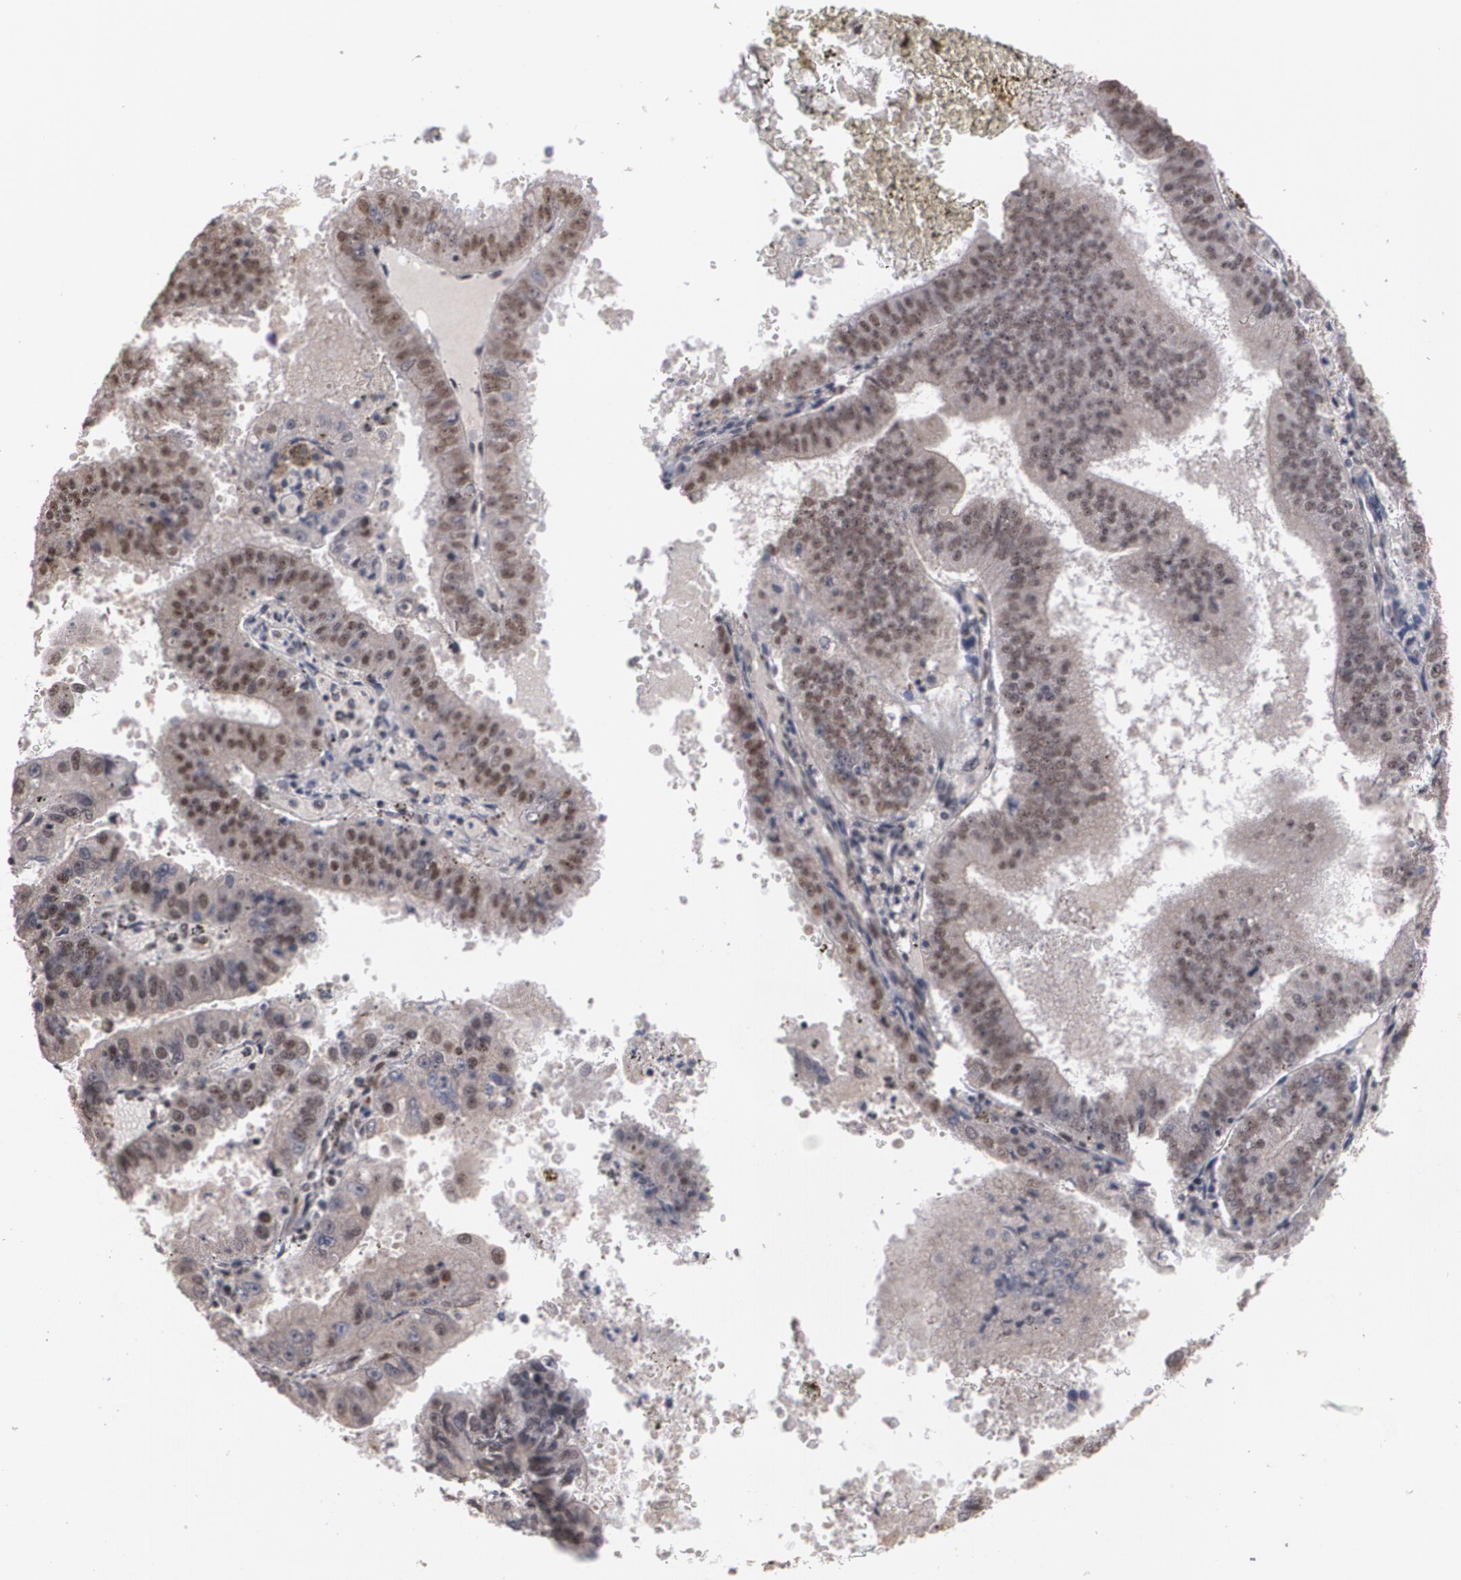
{"staining": {"intensity": "moderate", "quantity": ">75%", "location": "cytoplasmic/membranous,nuclear"}, "tissue": "endometrial cancer", "cell_type": "Tumor cells", "image_type": "cancer", "snomed": [{"axis": "morphology", "description": "Adenocarcinoma, NOS"}, {"axis": "topography", "description": "Endometrium"}], "caption": "Adenocarcinoma (endometrial) tissue demonstrates moderate cytoplasmic/membranous and nuclear positivity in about >75% of tumor cells, visualized by immunohistochemistry.", "gene": "ZNF75A", "patient": {"sex": "female", "age": 66}}